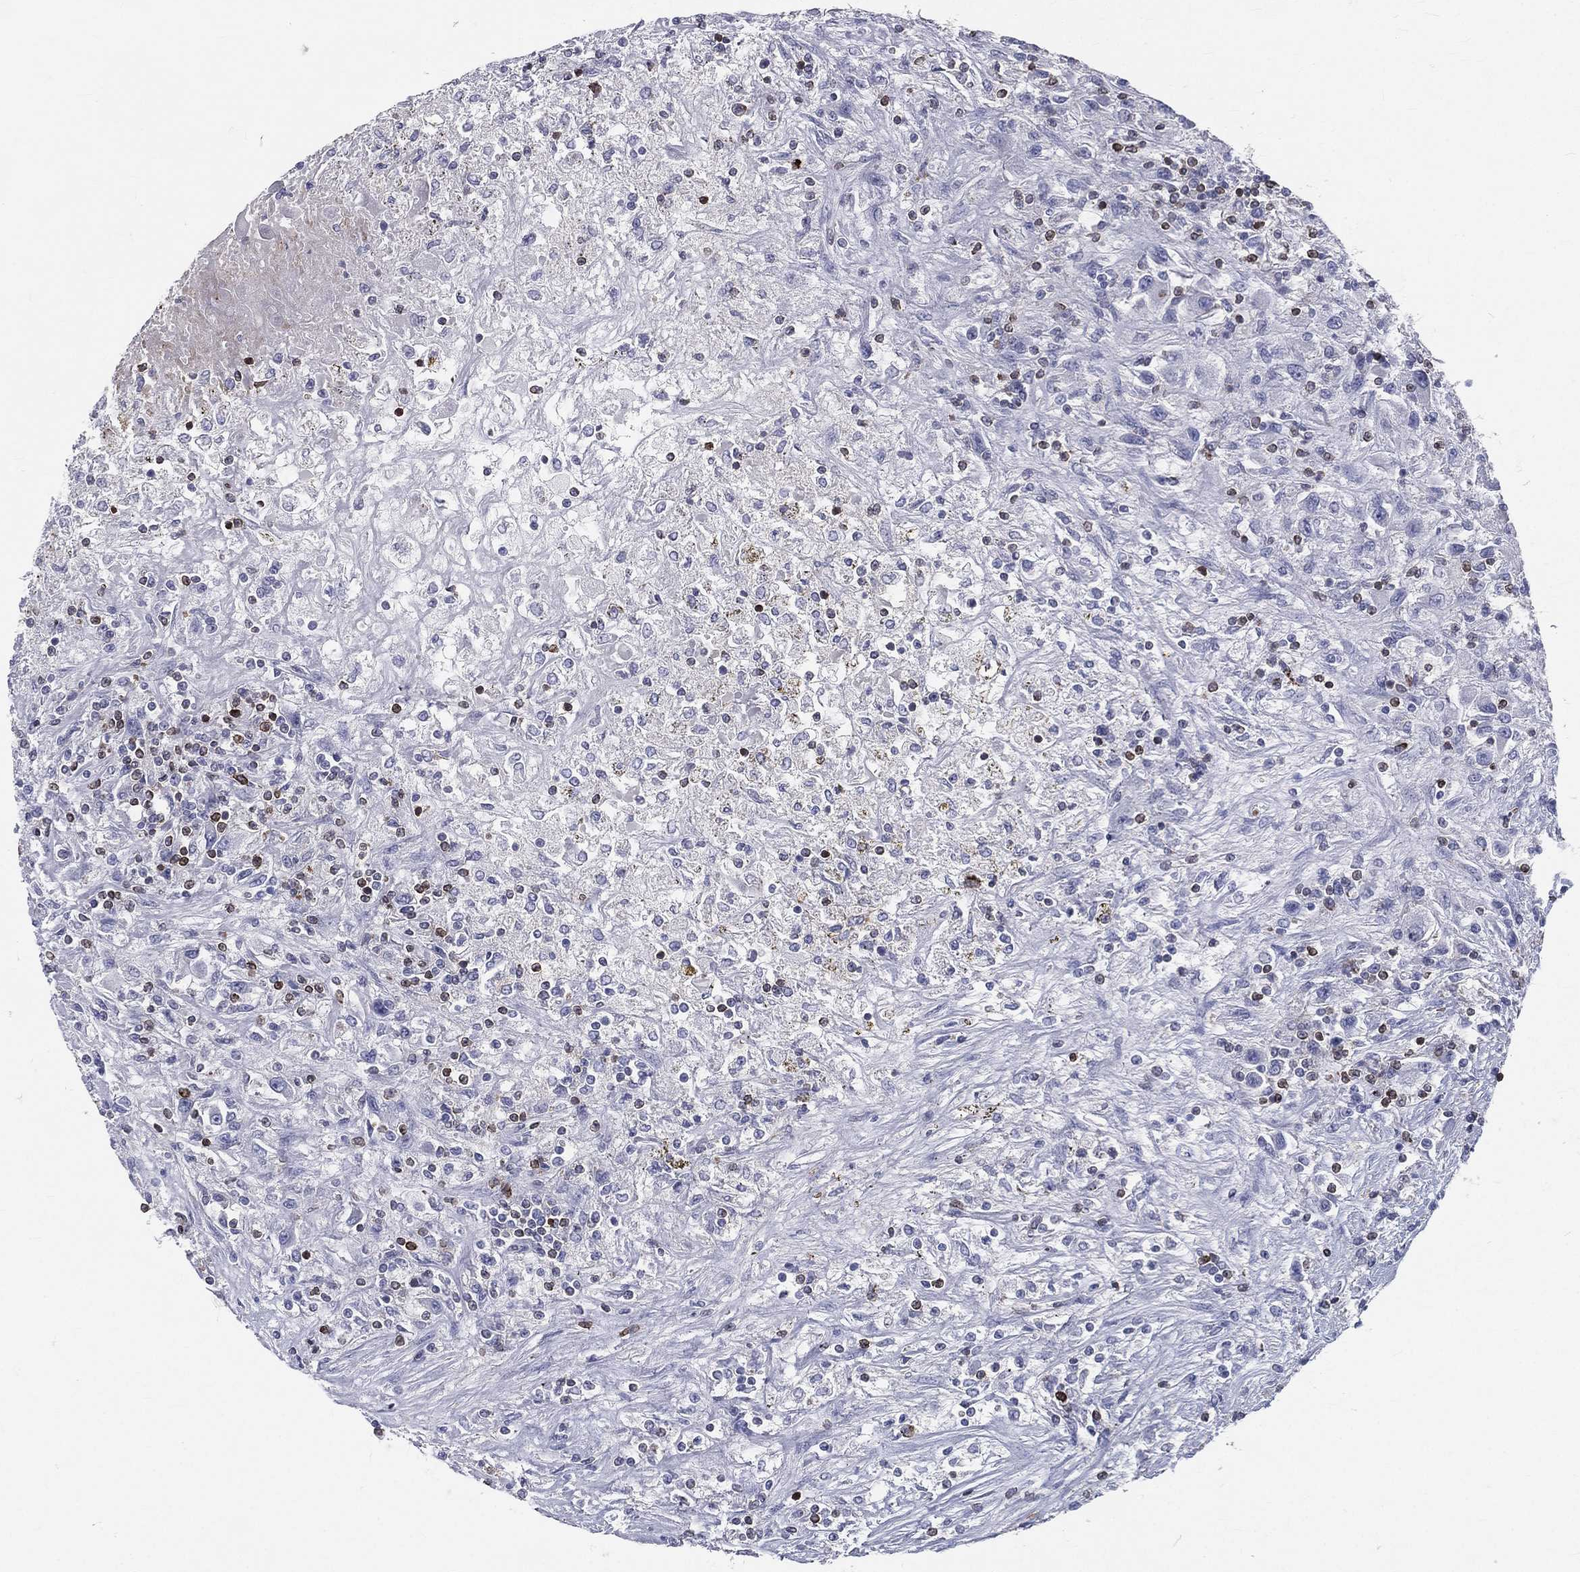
{"staining": {"intensity": "negative", "quantity": "none", "location": "none"}, "tissue": "renal cancer", "cell_type": "Tumor cells", "image_type": "cancer", "snomed": [{"axis": "morphology", "description": "Adenocarcinoma, NOS"}, {"axis": "topography", "description": "Kidney"}], "caption": "Adenocarcinoma (renal) was stained to show a protein in brown. There is no significant expression in tumor cells. (DAB immunohistochemistry with hematoxylin counter stain).", "gene": "CTSW", "patient": {"sex": "female", "age": 67}}